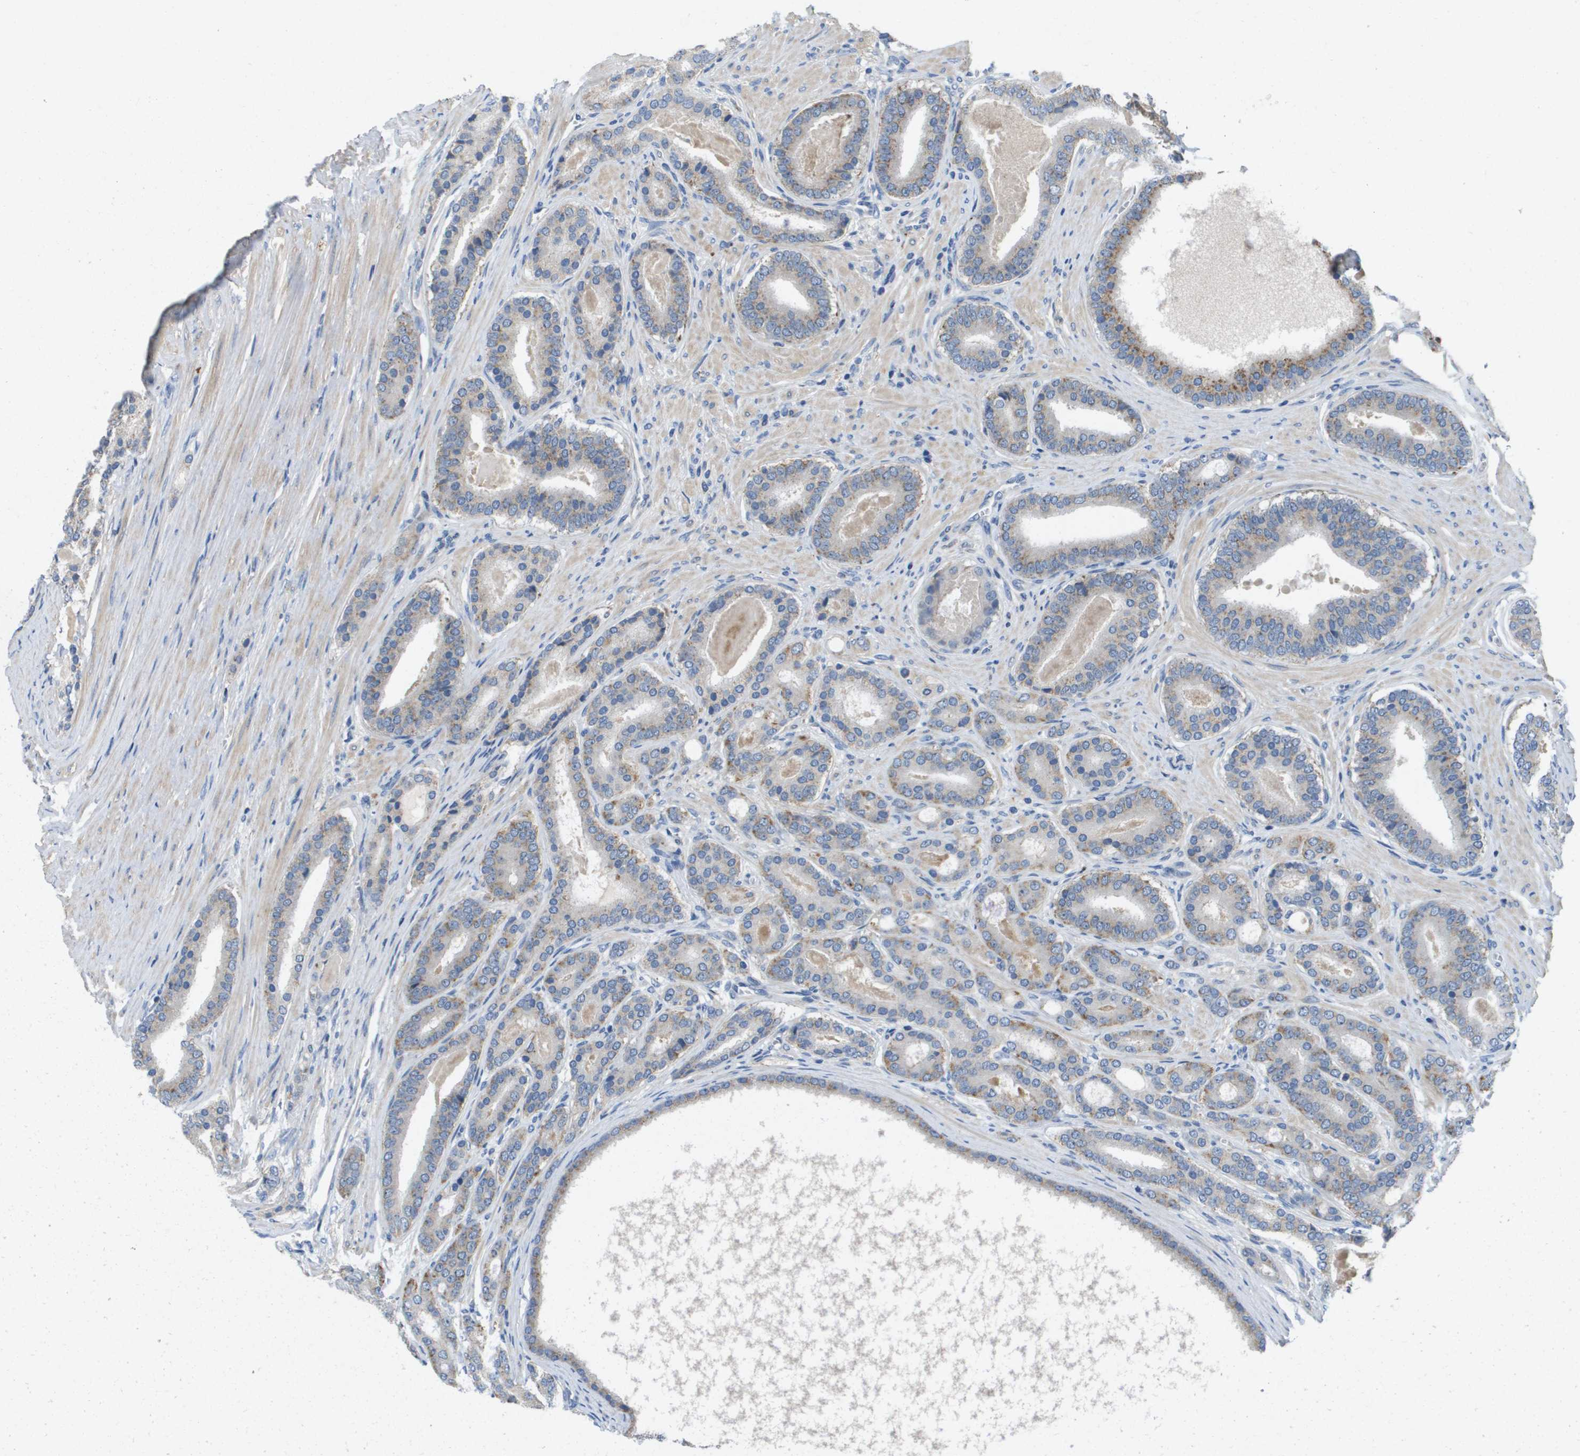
{"staining": {"intensity": "weak", "quantity": "<25%", "location": "cytoplasmic/membranous"}, "tissue": "prostate cancer", "cell_type": "Tumor cells", "image_type": "cancer", "snomed": [{"axis": "morphology", "description": "Adenocarcinoma, High grade"}, {"axis": "topography", "description": "Prostate"}], "caption": "The immunohistochemistry image has no significant expression in tumor cells of prostate high-grade adenocarcinoma tissue.", "gene": "B3GNT5", "patient": {"sex": "male", "age": 60}}